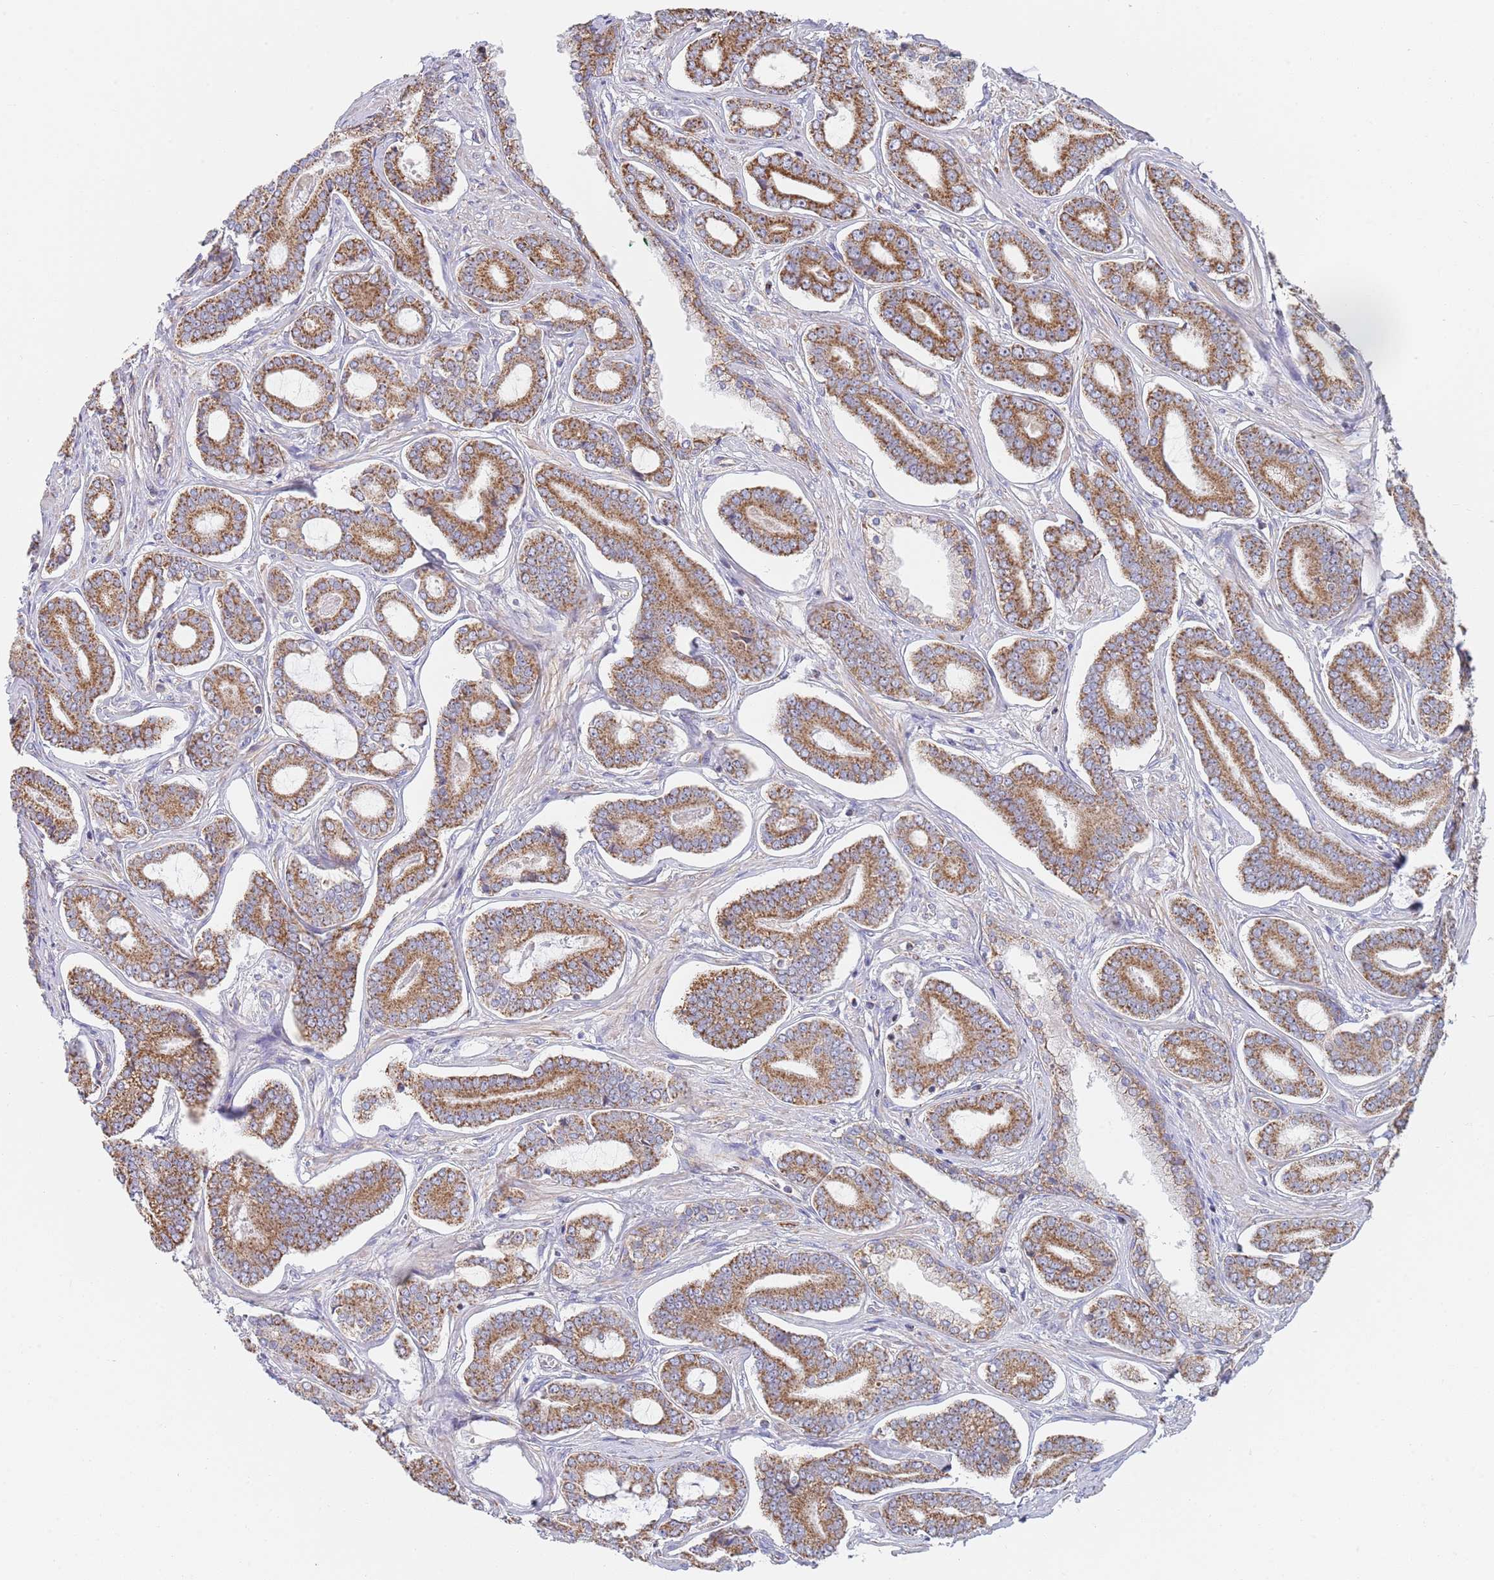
{"staining": {"intensity": "moderate", "quantity": ">75%", "location": "cytoplasmic/membranous"}, "tissue": "prostate cancer", "cell_type": "Tumor cells", "image_type": "cancer", "snomed": [{"axis": "morphology", "description": "Adenocarcinoma, NOS"}, {"axis": "topography", "description": "Prostate and seminal vesicle, NOS"}], "caption": "Brown immunohistochemical staining in human prostate adenocarcinoma demonstrates moderate cytoplasmic/membranous staining in about >75% of tumor cells.", "gene": "PWWP3A", "patient": {"sex": "male", "age": 76}}